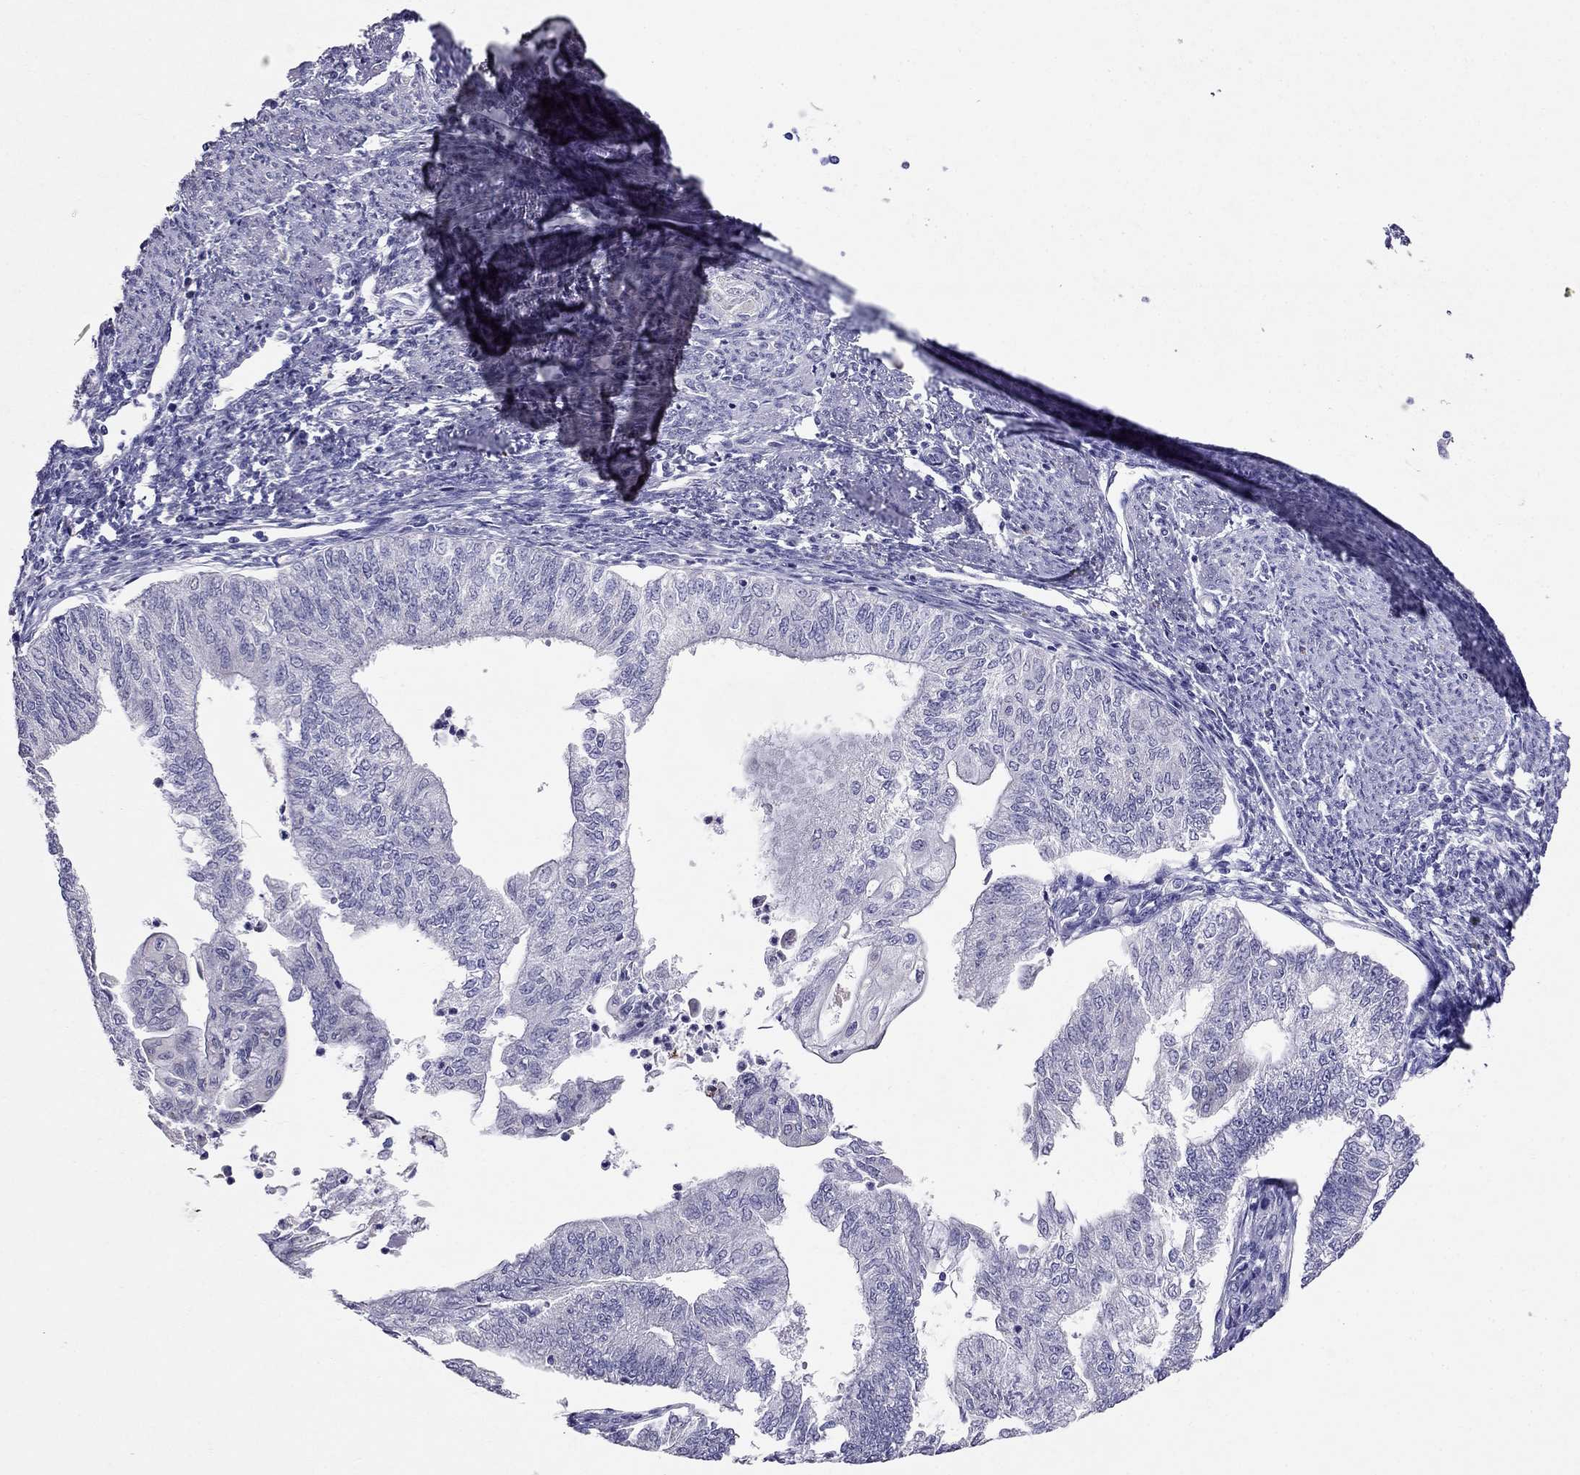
{"staining": {"intensity": "negative", "quantity": "none", "location": "none"}, "tissue": "endometrial cancer", "cell_type": "Tumor cells", "image_type": "cancer", "snomed": [{"axis": "morphology", "description": "Adenocarcinoma, NOS"}, {"axis": "topography", "description": "Endometrium"}], "caption": "This is an immunohistochemistry (IHC) micrograph of human adenocarcinoma (endometrial). There is no staining in tumor cells.", "gene": "MYO3B", "patient": {"sex": "female", "age": 59}}